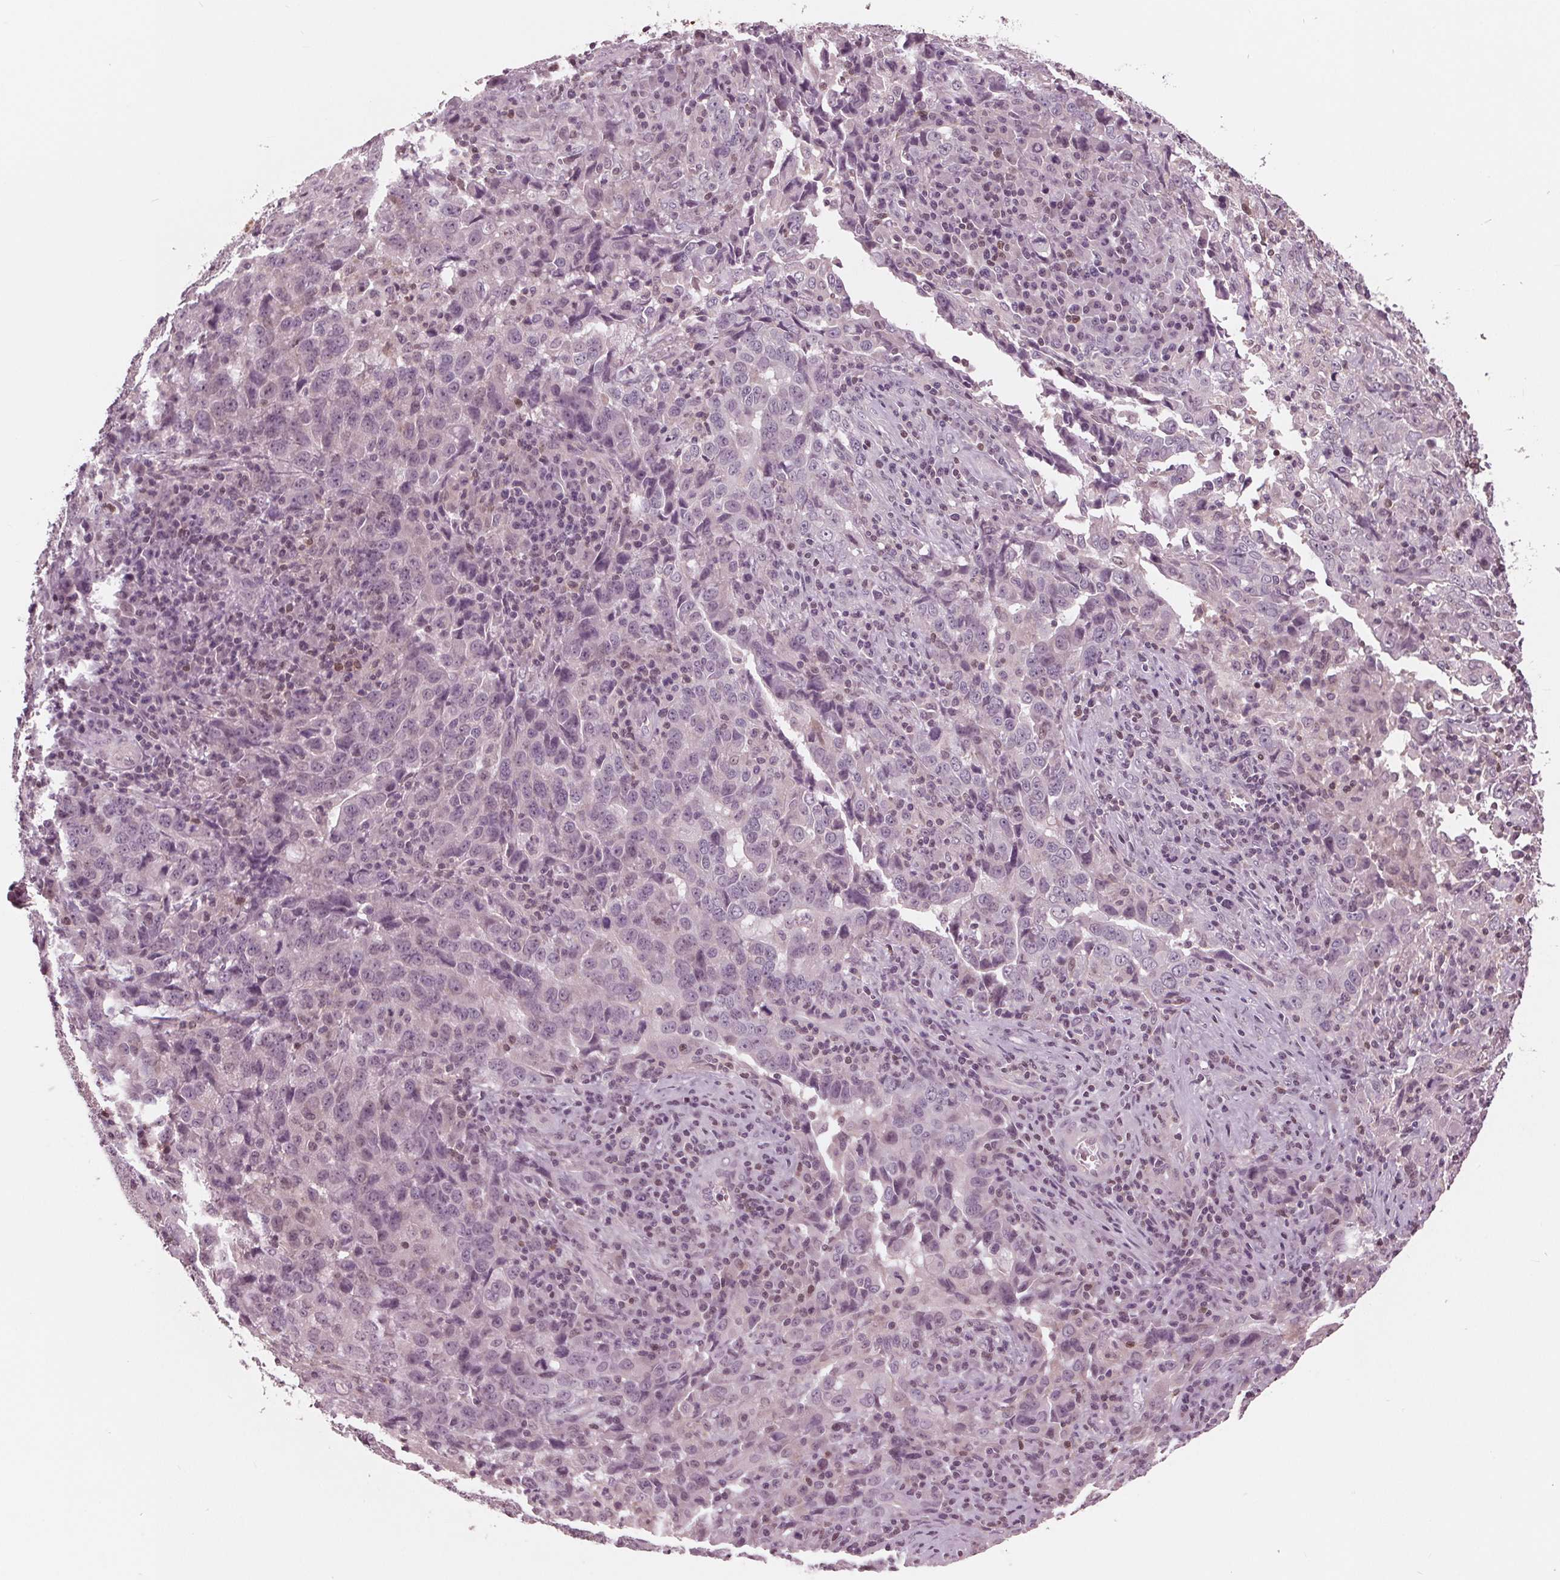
{"staining": {"intensity": "negative", "quantity": "none", "location": "none"}, "tissue": "lung cancer", "cell_type": "Tumor cells", "image_type": "cancer", "snomed": [{"axis": "morphology", "description": "Adenocarcinoma, NOS"}, {"axis": "topography", "description": "Lung"}], "caption": "The IHC photomicrograph has no significant staining in tumor cells of lung adenocarcinoma tissue.", "gene": "ING3", "patient": {"sex": "male", "age": 67}}